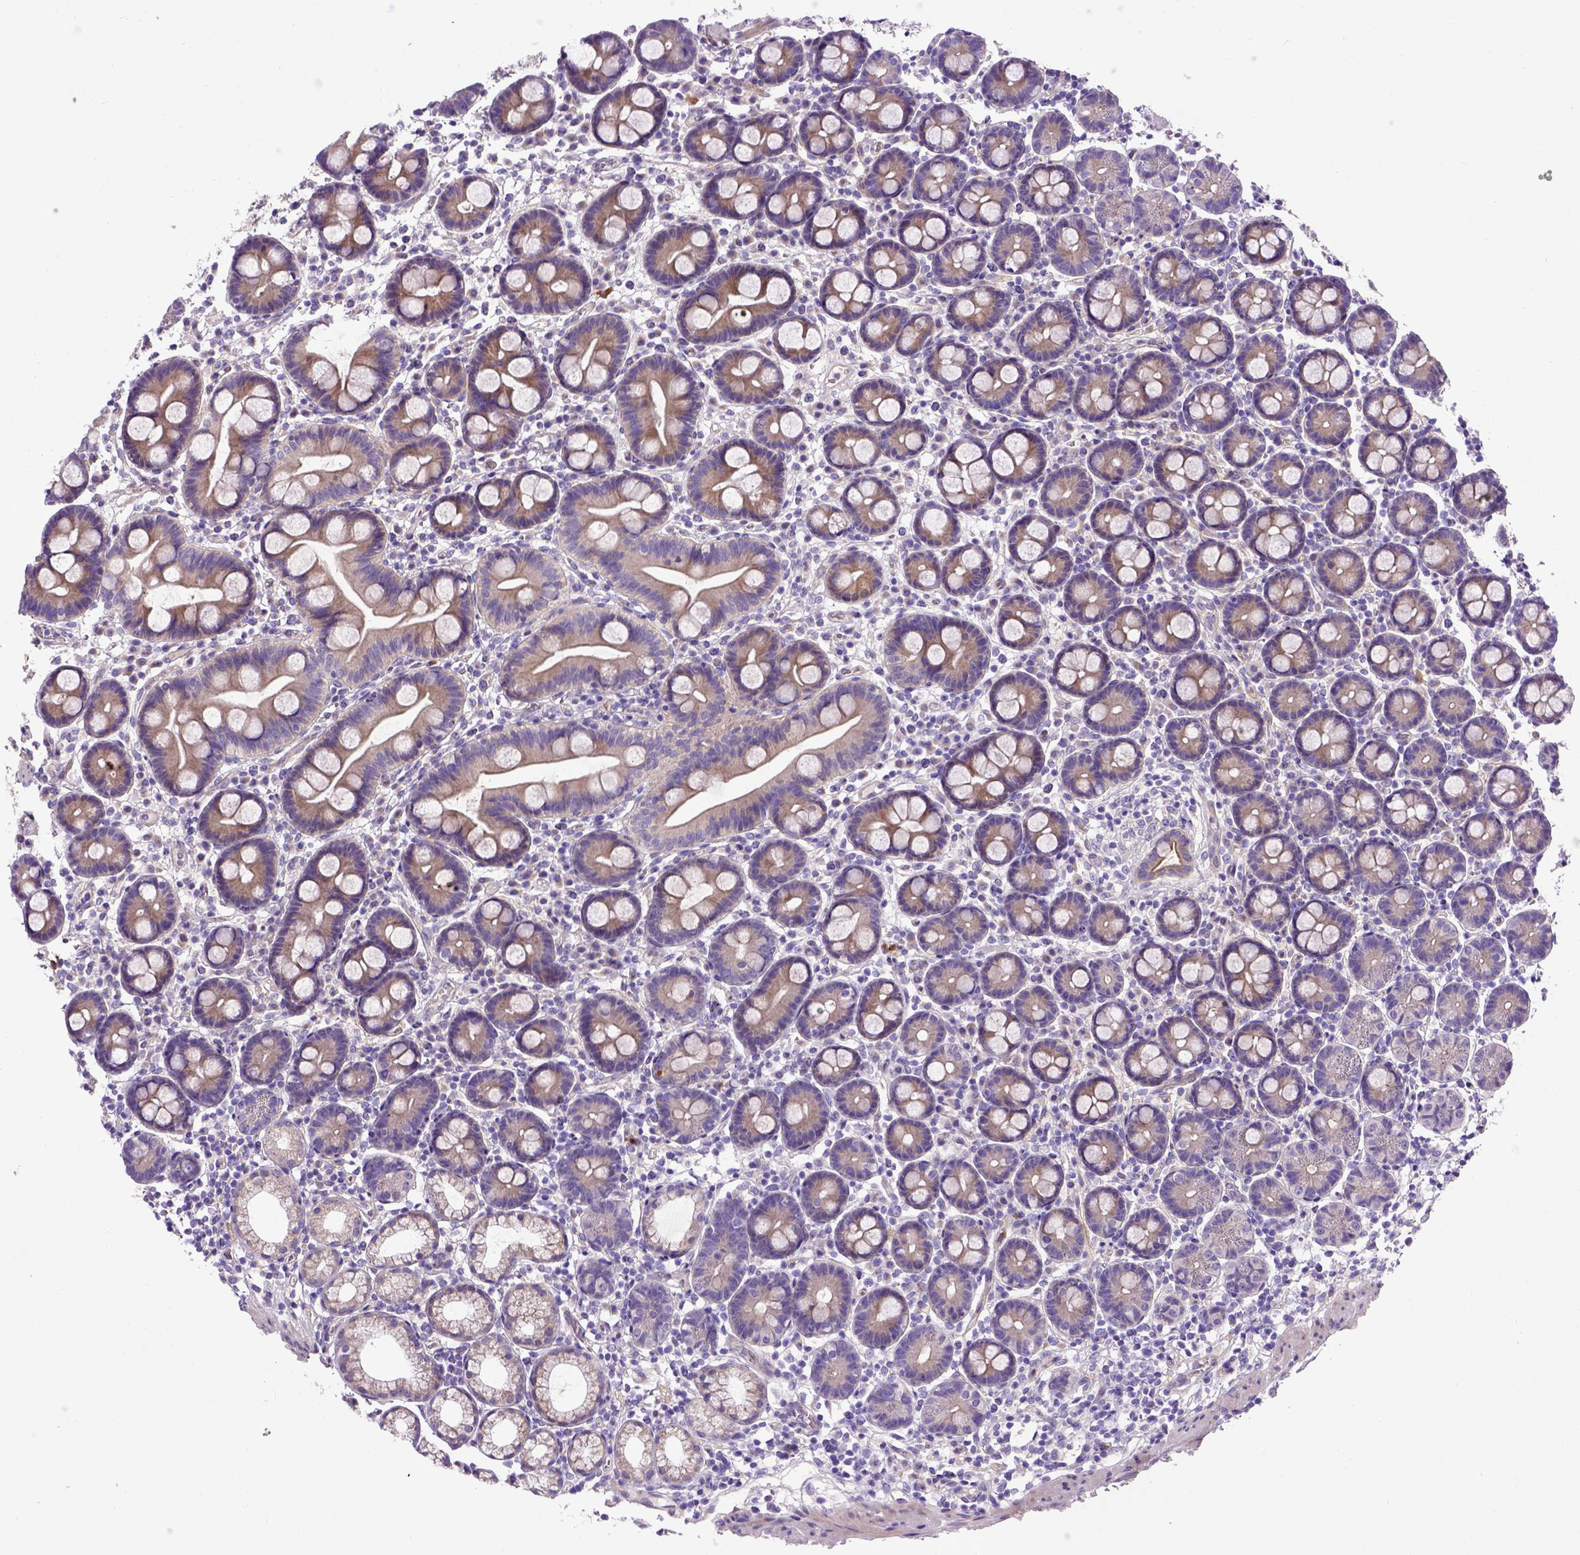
{"staining": {"intensity": "weak", "quantity": "<25%", "location": "cytoplasmic/membranous"}, "tissue": "duodenum", "cell_type": "Glandular cells", "image_type": "normal", "snomed": [{"axis": "morphology", "description": "Normal tissue, NOS"}, {"axis": "topography", "description": "Pancreas"}, {"axis": "topography", "description": "Duodenum"}], "caption": "This is a photomicrograph of immunohistochemistry staining of normal duodenum, which shows no expression in glandular cells.", "gene": "ADAM12", "patient": {"sex": "male", "age": 59}}